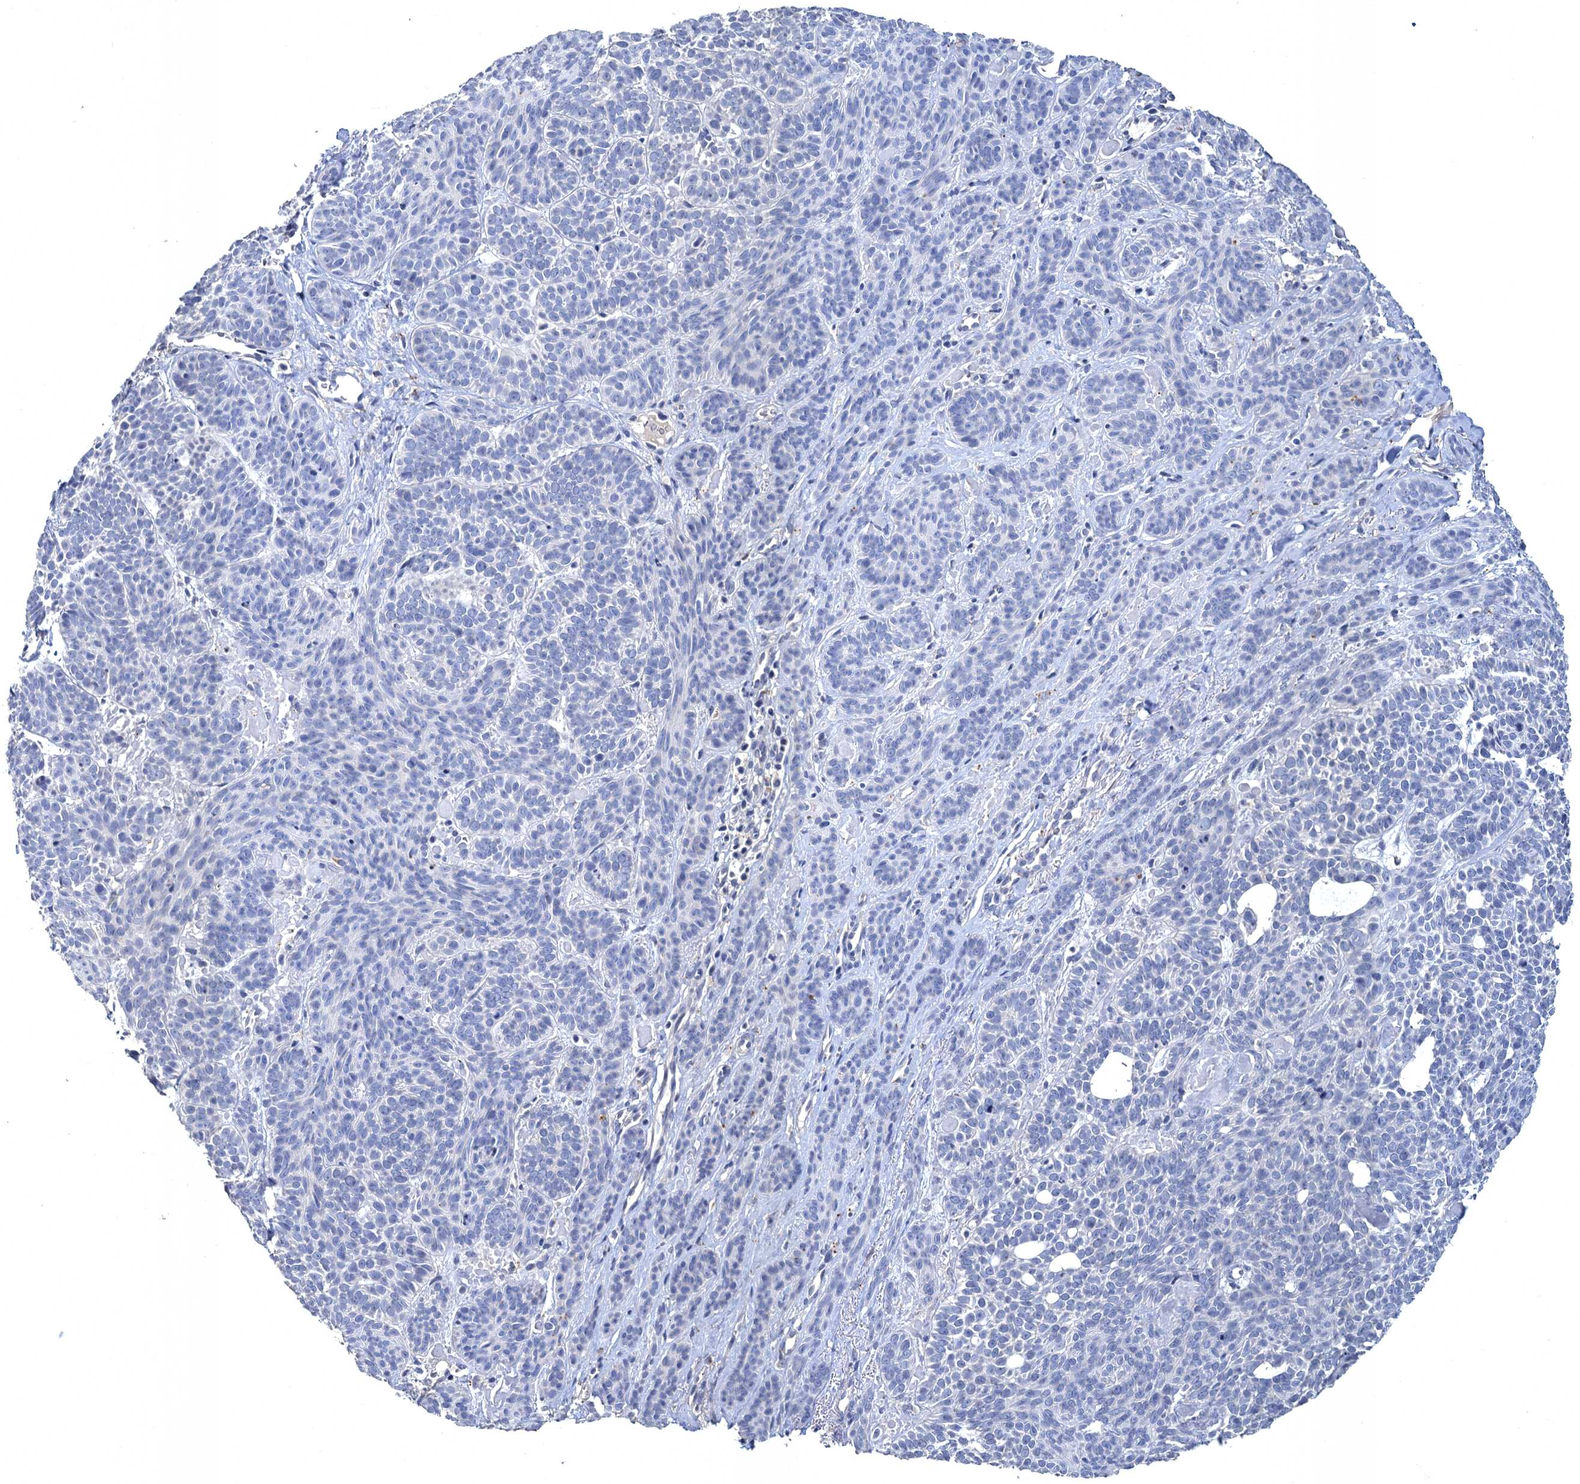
{"staining": {"intensity": "negative", "quantity": "none", "location": "none"}, "tissue": "skin cancer", "cell_type": "Tumor cells", "image_type": "cancer", "snomed": [{"axis": "morphology", "description": "Basal cell carcinoma"}, {"axis": "topography", "description": "Skin"}], "caption": "A histopathology image of human skin basal cell carcinoma is negative for staining in tumor cells.", "gene": "ATP9A", "patient": {"sex": "male", "age": 85}}